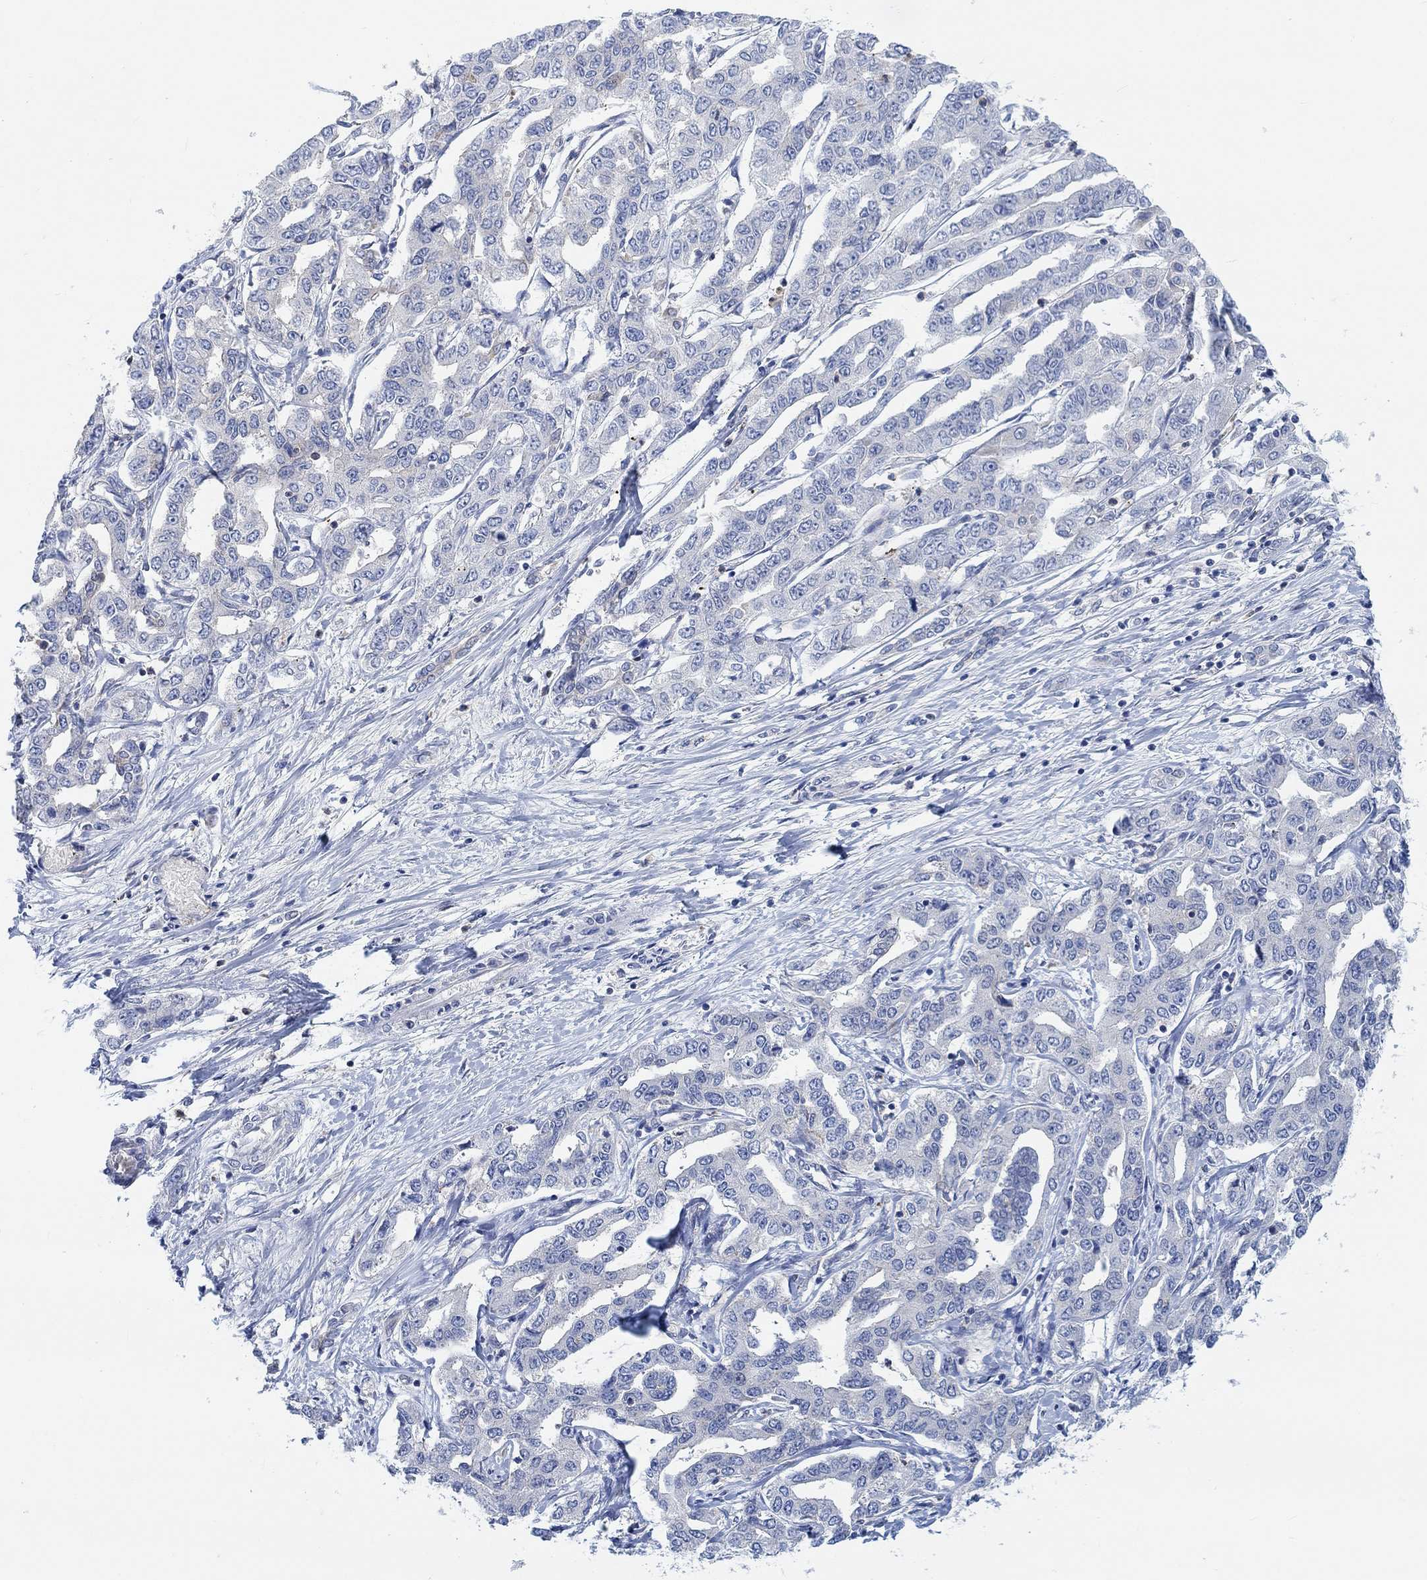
{"staining": {"intensity": "negative", "quantity": "none", "location": "none"}, "tissue": "liver cancer", "cell_type": "Tumor cells", "image_type": "cancer", "snomed": [{"axis": "morphology", "description": "Cholangiocarcinoma"}, {"axis": "topography", "description": "Liver"}], "caption": "Liver cancer was stained to show a protein in brown. There is no significant staining in tumor cells.", "gene": "PMFBP1", "patient": {"sex": "male", "age": 59}}